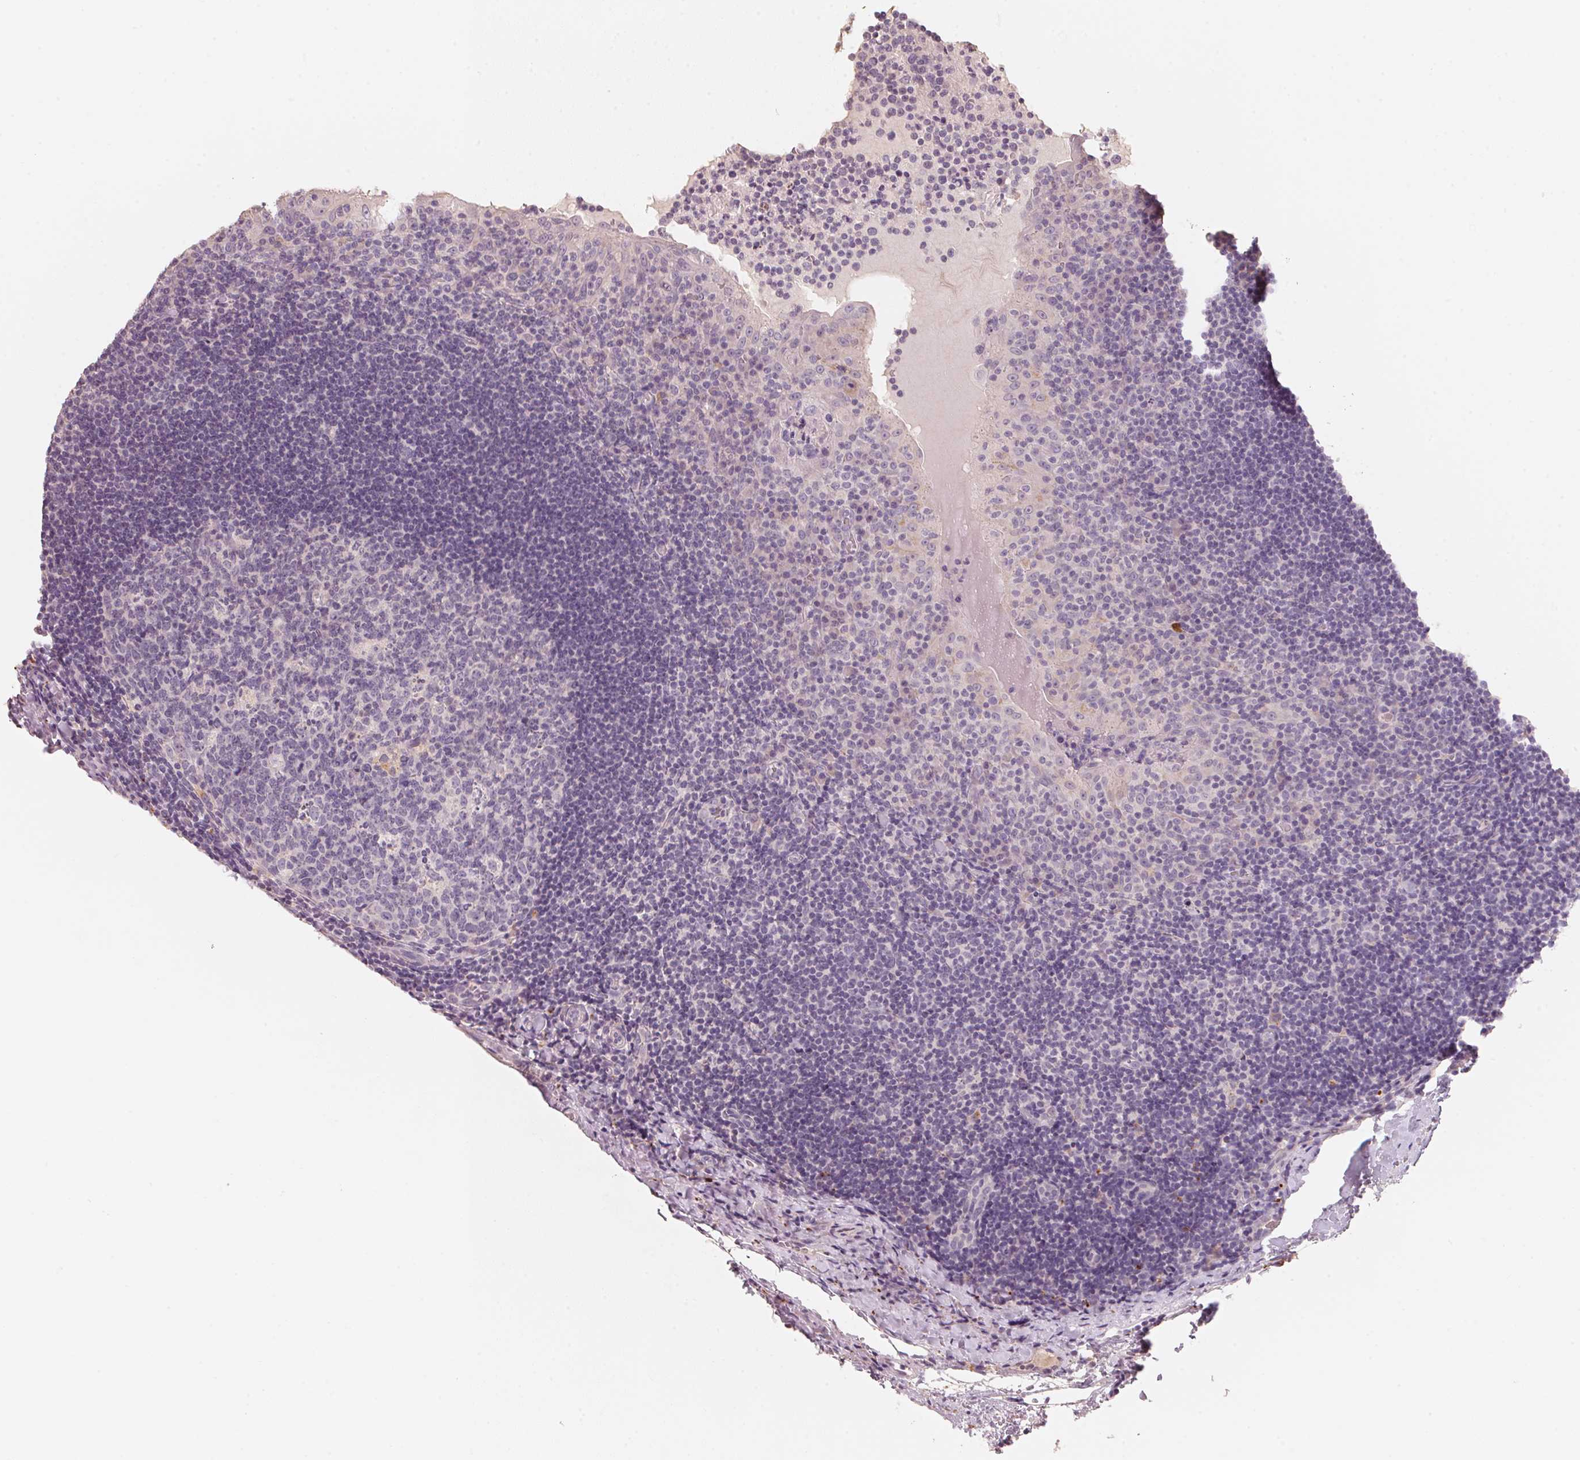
{"staining": {"intensity": "negative", "quantity": "none", "location": "none"}, "tissue": "tonsil", "cell_type": "Germinal center cells", "image_type": "normal", "snomed": [{"axis": "morphology", "description": "Normal tissue, NOS"}, {"axis": "topography", "description": "Tonsil"}], "caption": "Normal tonsil was stained to show a protein in brown. There is no significant positivity in germinal center cells.", "gene": "TREH", "patient": {"sex": "male", "age": 17}}